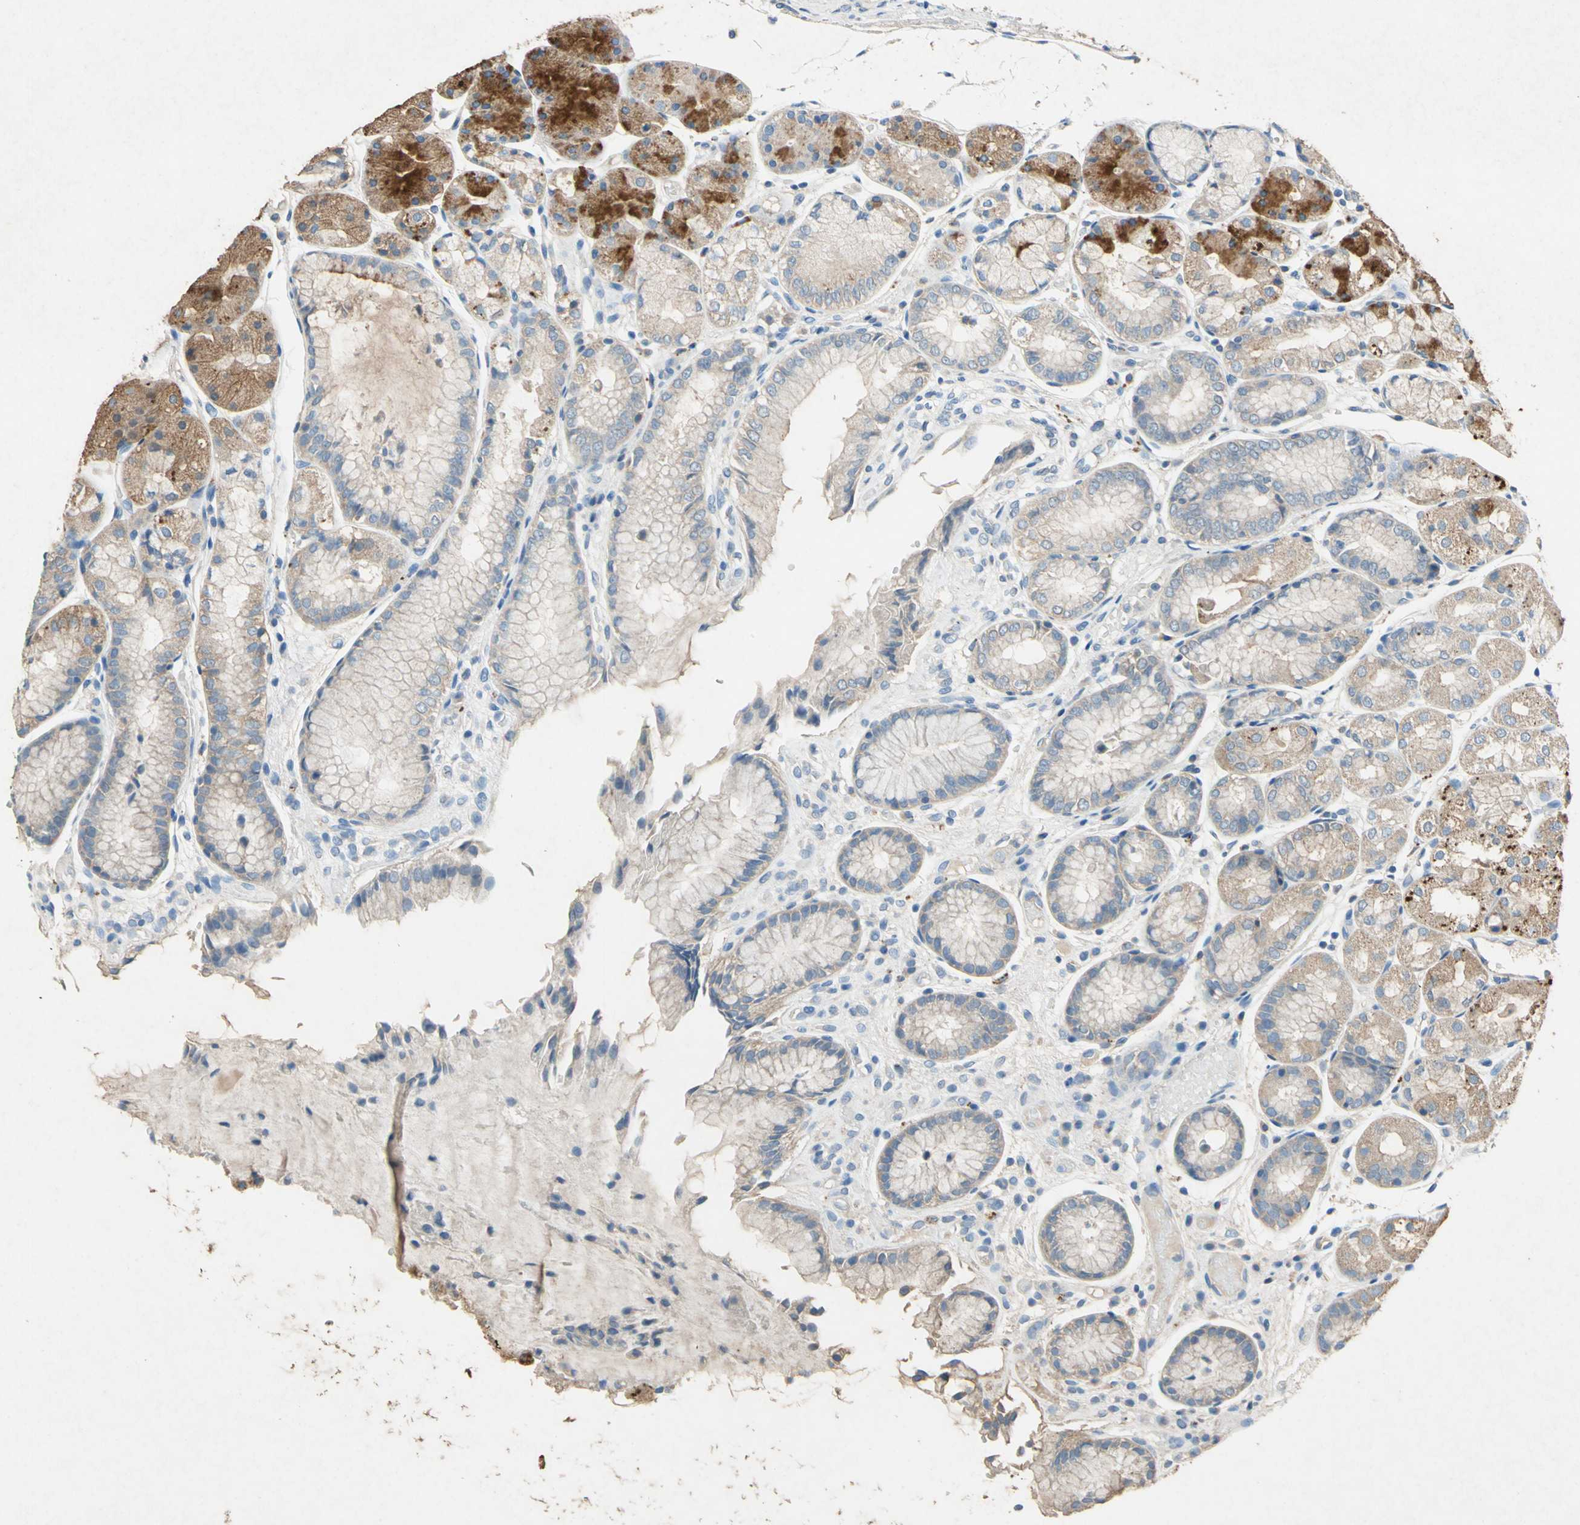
{"staining": {"intensity": "strong", "quantity": "25%-75%", "location": "cytoplasmic/membranous"}, "tissue": "stomach", "cell_type": "Glandular cells", "image_type": "normal", "snomed": [{"axis": "morphology", "description": "Normal tissue, NOS"}, {"axis": "topography", "description": "Stomach, upper"}], "caption": "Protein staining displays strong cytoplasmic/membranous expression in approximately 25%-75% of glandular cells in benign stomach. (DAB IHC with brightfield microscopy, high magnification).", "gene": "ADAMTS5", "patient": {"sex": "male", "age": 72}}